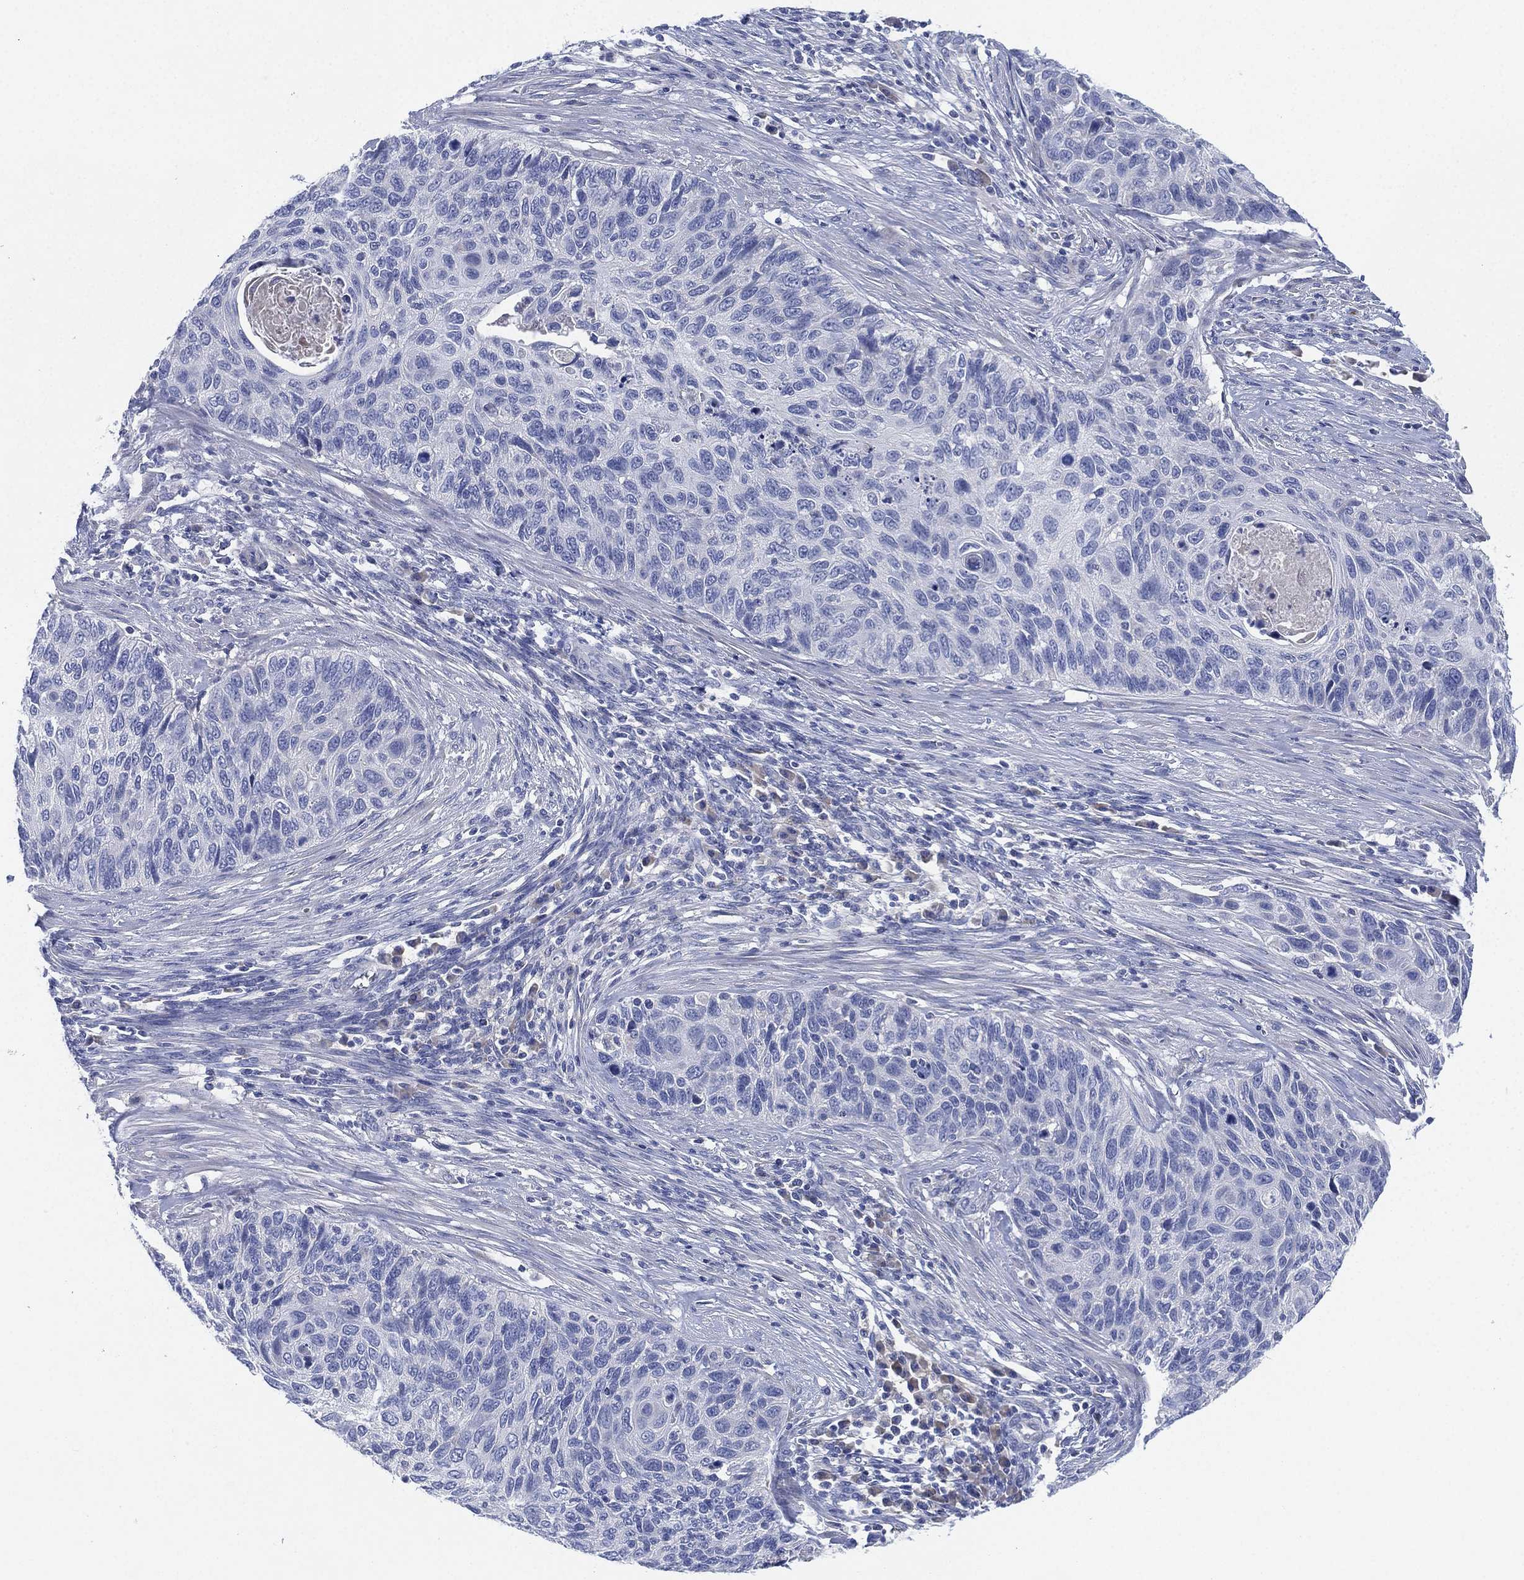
{"staining": {"intensity": "negative", "quantity": "none", "location": "none"}, "tissue": "cervical cancer", "cell_type": "Tumor cells", "image_type": "cancer", "snomed": [{"axis": "morphology", "description": "Squamous cell carcinoma, NOS"}, {"axis": "topography", "description": "Cervix"}], "caption": "Human squamous cell carcinoma (cervical) stained for a protein using immunohistochemistry (IHC) shows no expression in tumor cells.", "gene": "ADAD2", "patient": {"sex": "female", "age": 70}}